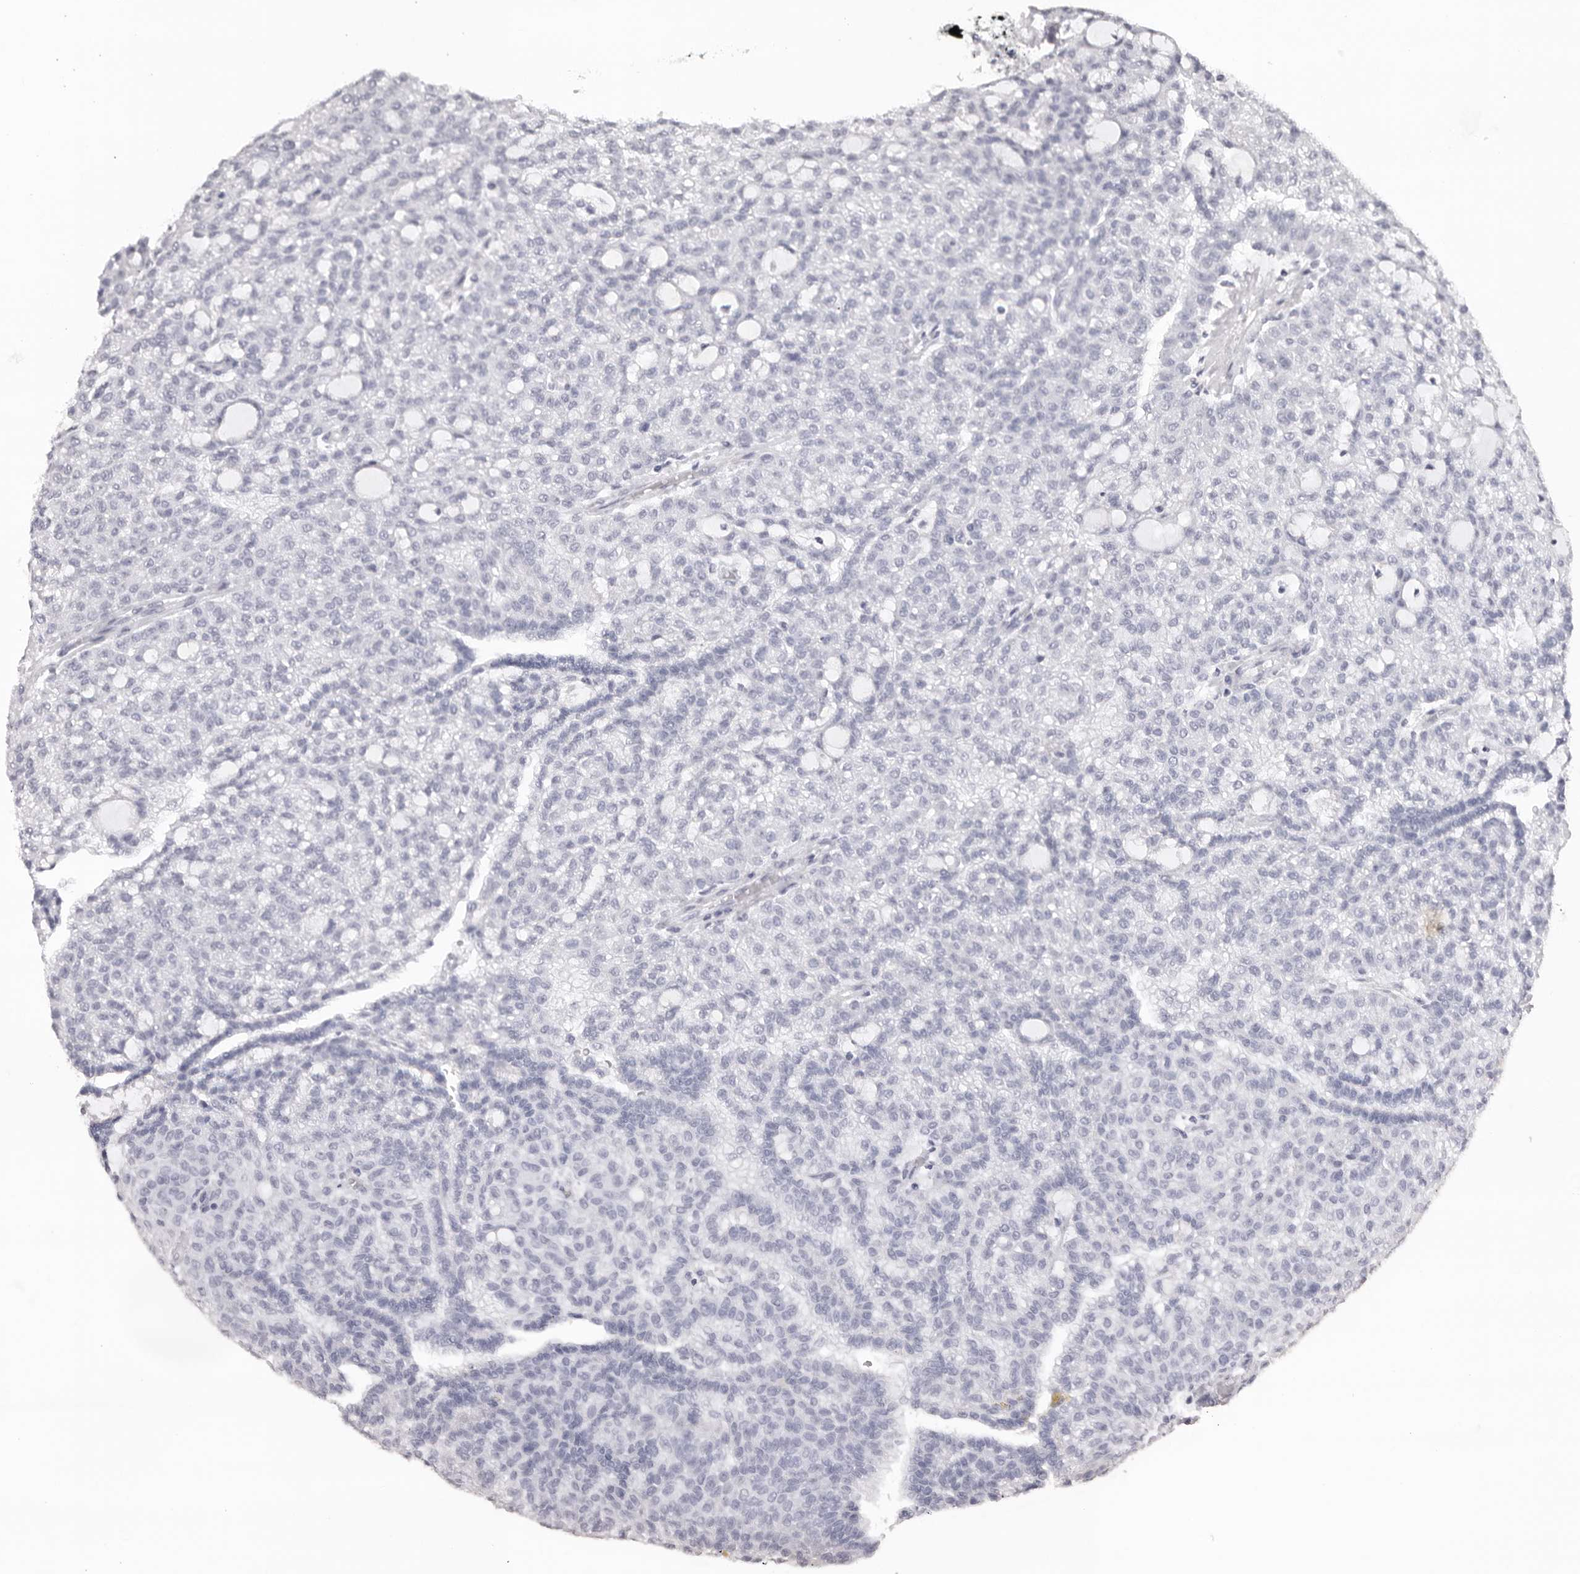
{"staining": {"intensity": "negative", "quantity": "none", "location": "none"}, "tissue": "renal cancer", "cell_type": "Tumor cells", "image_type": "cancer", "snomed": [{"axis": "morphology", "description": "Adenocarcinoma, NOS"}, {"axis": "topography", "description": "Kidney"}], "caption": "Tumor cells are negative for protein expression in human adenocarcinoma (renal).", "gene": "CST1", "patient": {"sex": "male", "age": 63}}